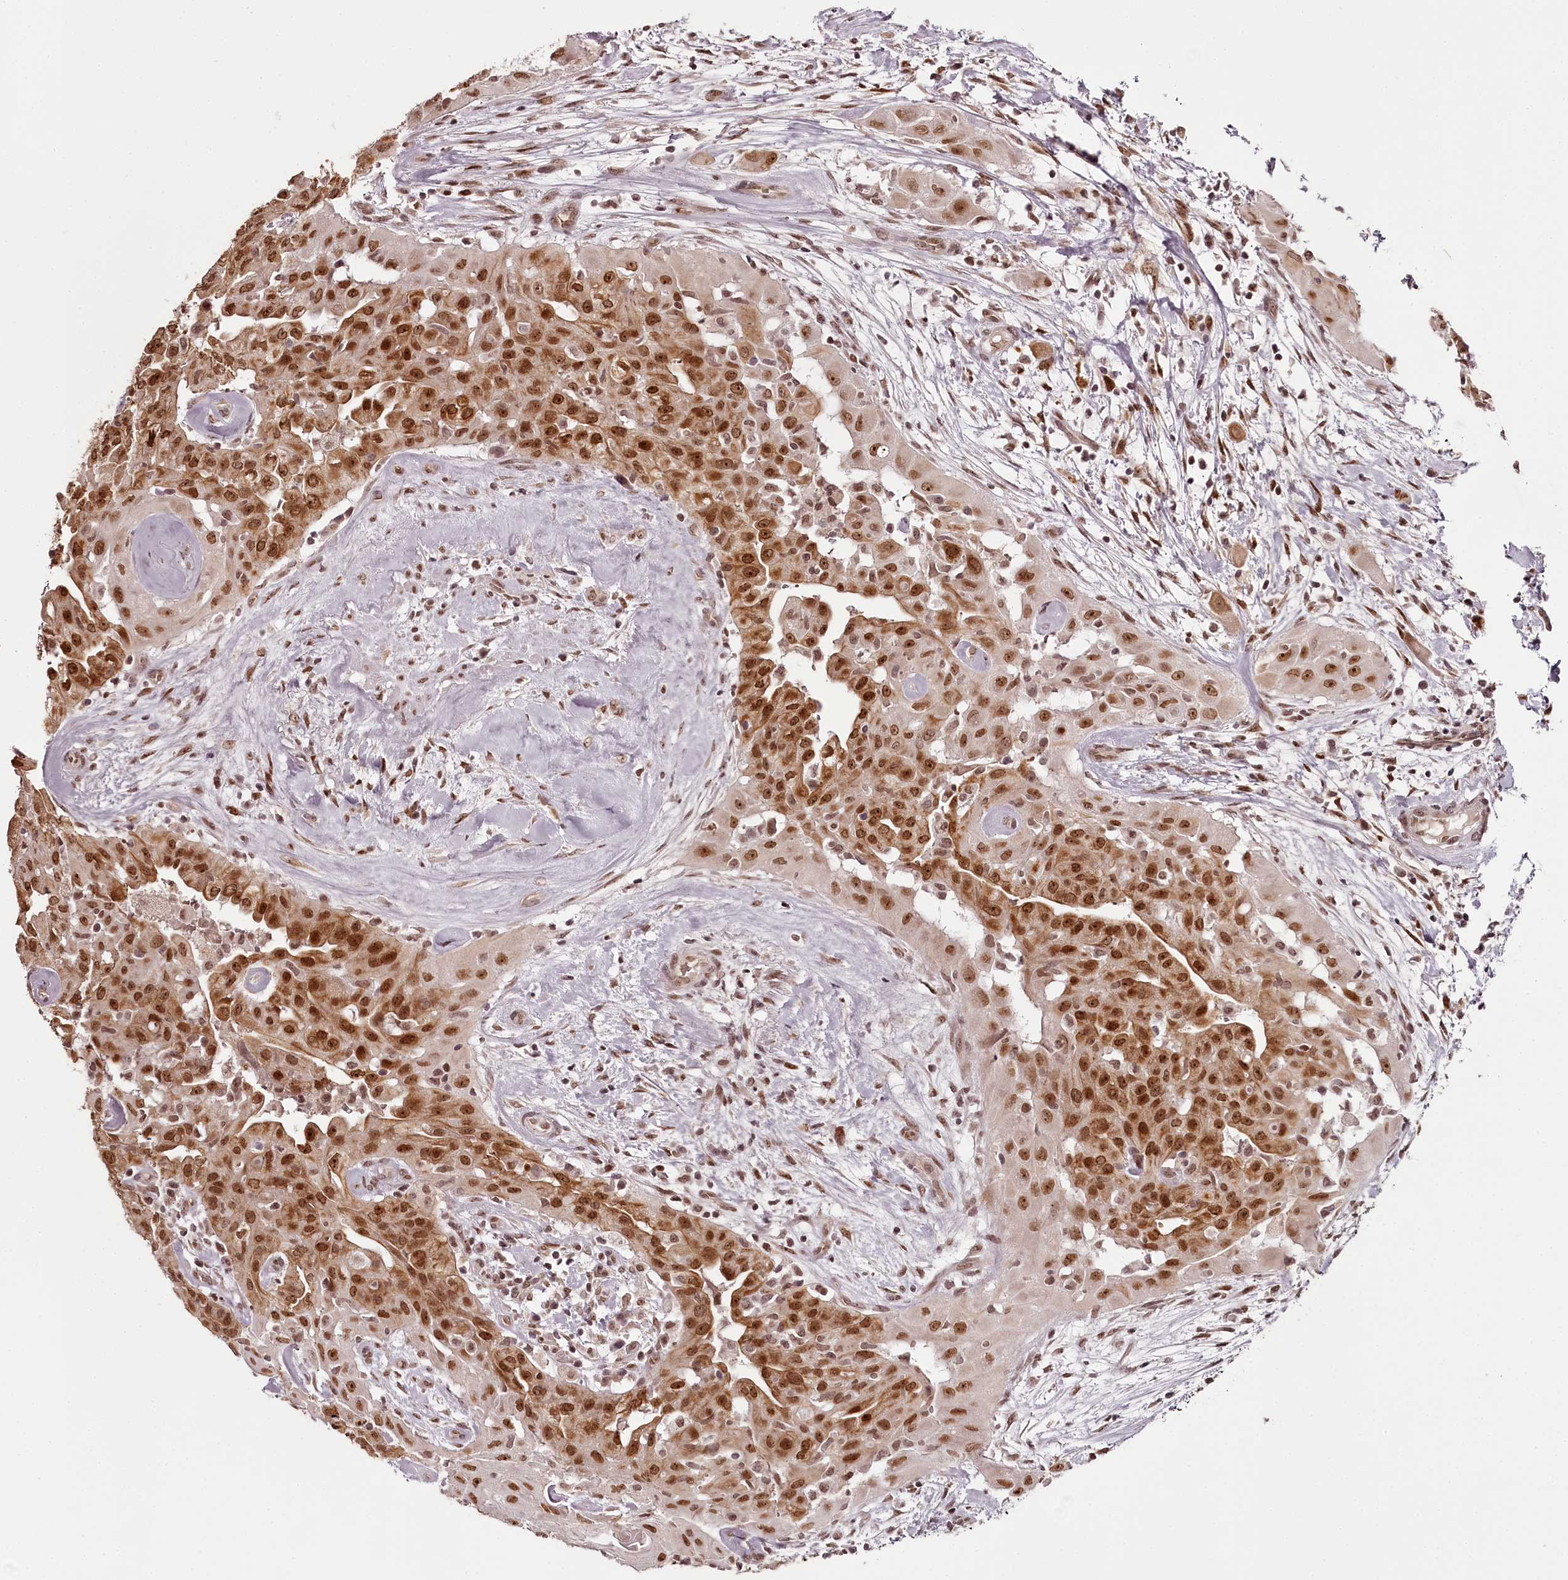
{"staining": {"intensity": "moderate", "quantity": ">75%", "location": "cytoplasmic/membranous,nuclear"}, "tissue": "thyroid cancer", "cell_type": "Tumor cells", "image_type": "cancer", "snomed": [{"axis": "morphology", "description": "Papillary adenocarcinoma, NOS"}, {"axis": "topography", "description": "Thyroid gland"}], "caption": "Moderate cytoplasmic/membranous and nuclear protein expression is appreciated in approximately >75% of tumor cells in thyroid cancer (papillary adenocarcinoma). (DAB (3,3'-diaminobenzidine) IHC with brightfield microscopy, high magnification).", "gene": "THYN1", "patient": {"sex": "female", "age": 59}}